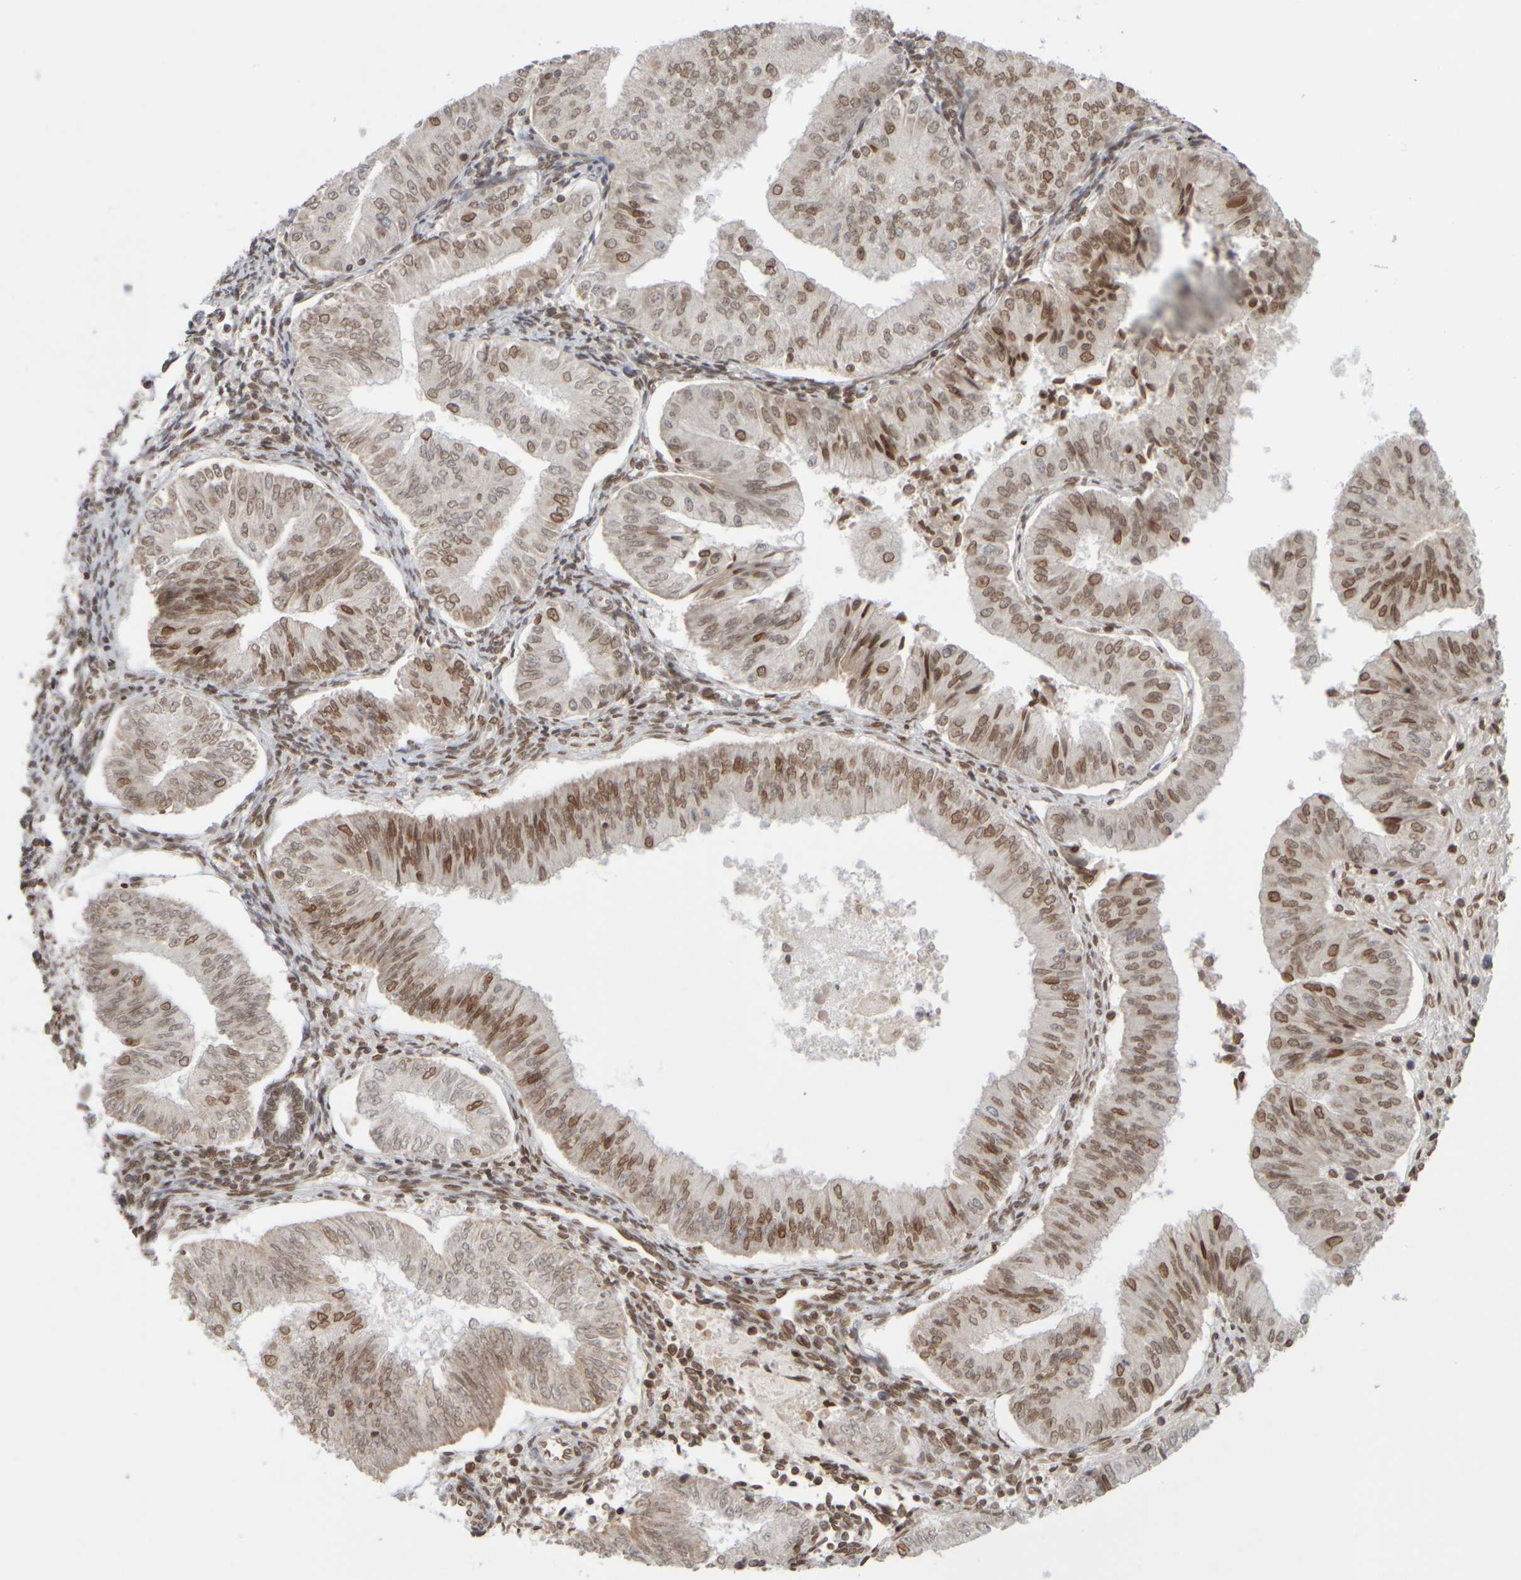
{"staining": {"intensity": "moderate", "quantity": ">75%", "location": "nuclear"}, "tissue": "endometrial cancer", "cell_type": "Tumor cells", "image_type": "cancer", "snomed": [{"axis": "morphology", "description": "Normal tissue, NOS"}, {"axis": "morphology", "description": "Adenocarcinoma, NOS"}, {"axis": "topography", "description": "Endometrium"}], "caption": "Endometrial cancer (adenocarcinoma) tissue demonstrates moderate nuclear staining in about >75% of tumor cells", "gene": "ZC3HC1", "patient": {"sex": "female", "age": 53}}